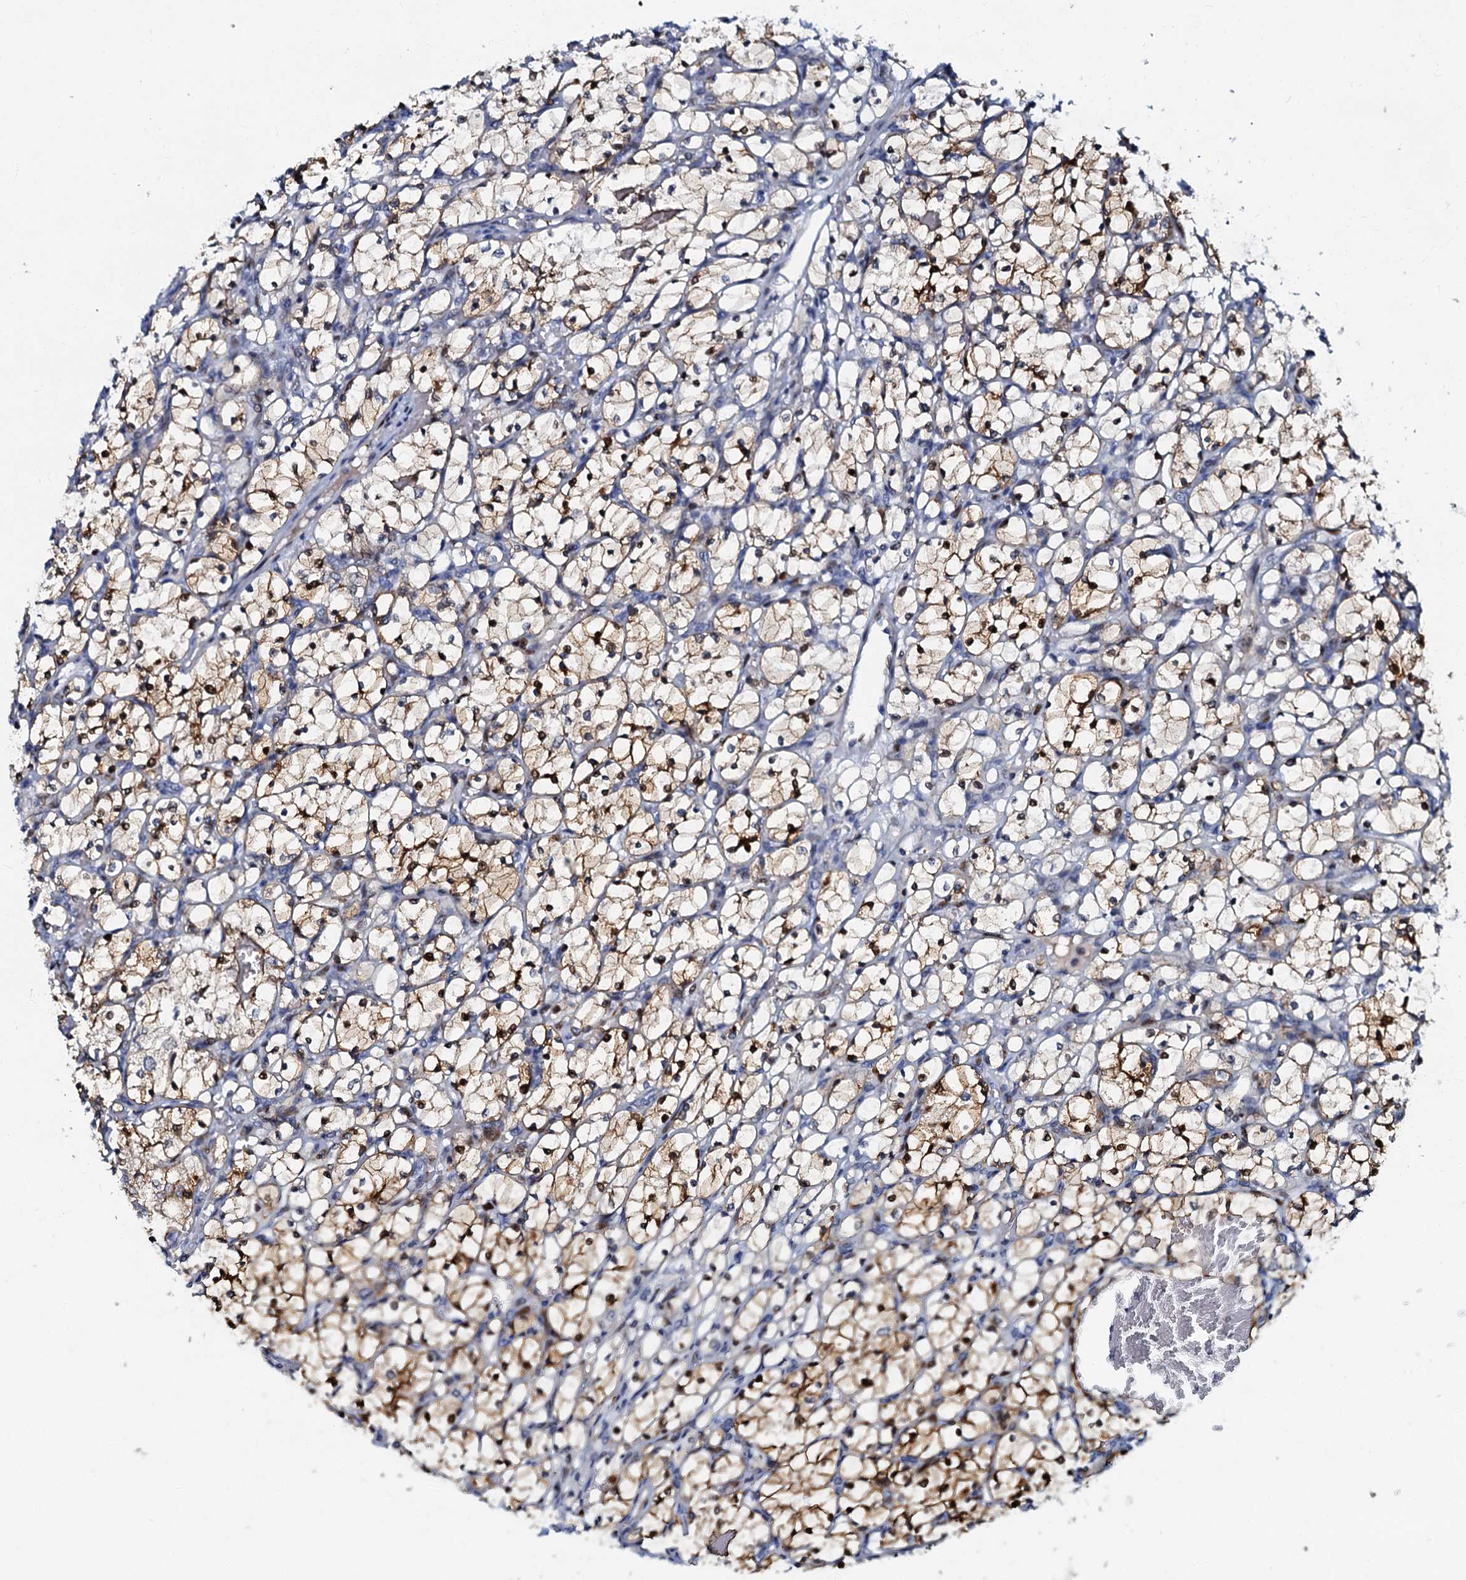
{"staining": {"intensity": "moderate", "quantity": "<25%", "location": "cytoplasmic/membranous,nuclear"}, "tissue": "renal cancer", "cell_type": "Tumor cells", "image_type": "cancer", "snomed": [{"axis": "morphology", "description": "Adenocarcinoma, NOS"}, {"axis": "topography", "description": "Kidney"}], "caption": "Renal cancer stained with a protein marker exhibits moderate staining in tumor cells.", "gene": "MFSD5", "patient": {"sex": "female", "age": 69}}